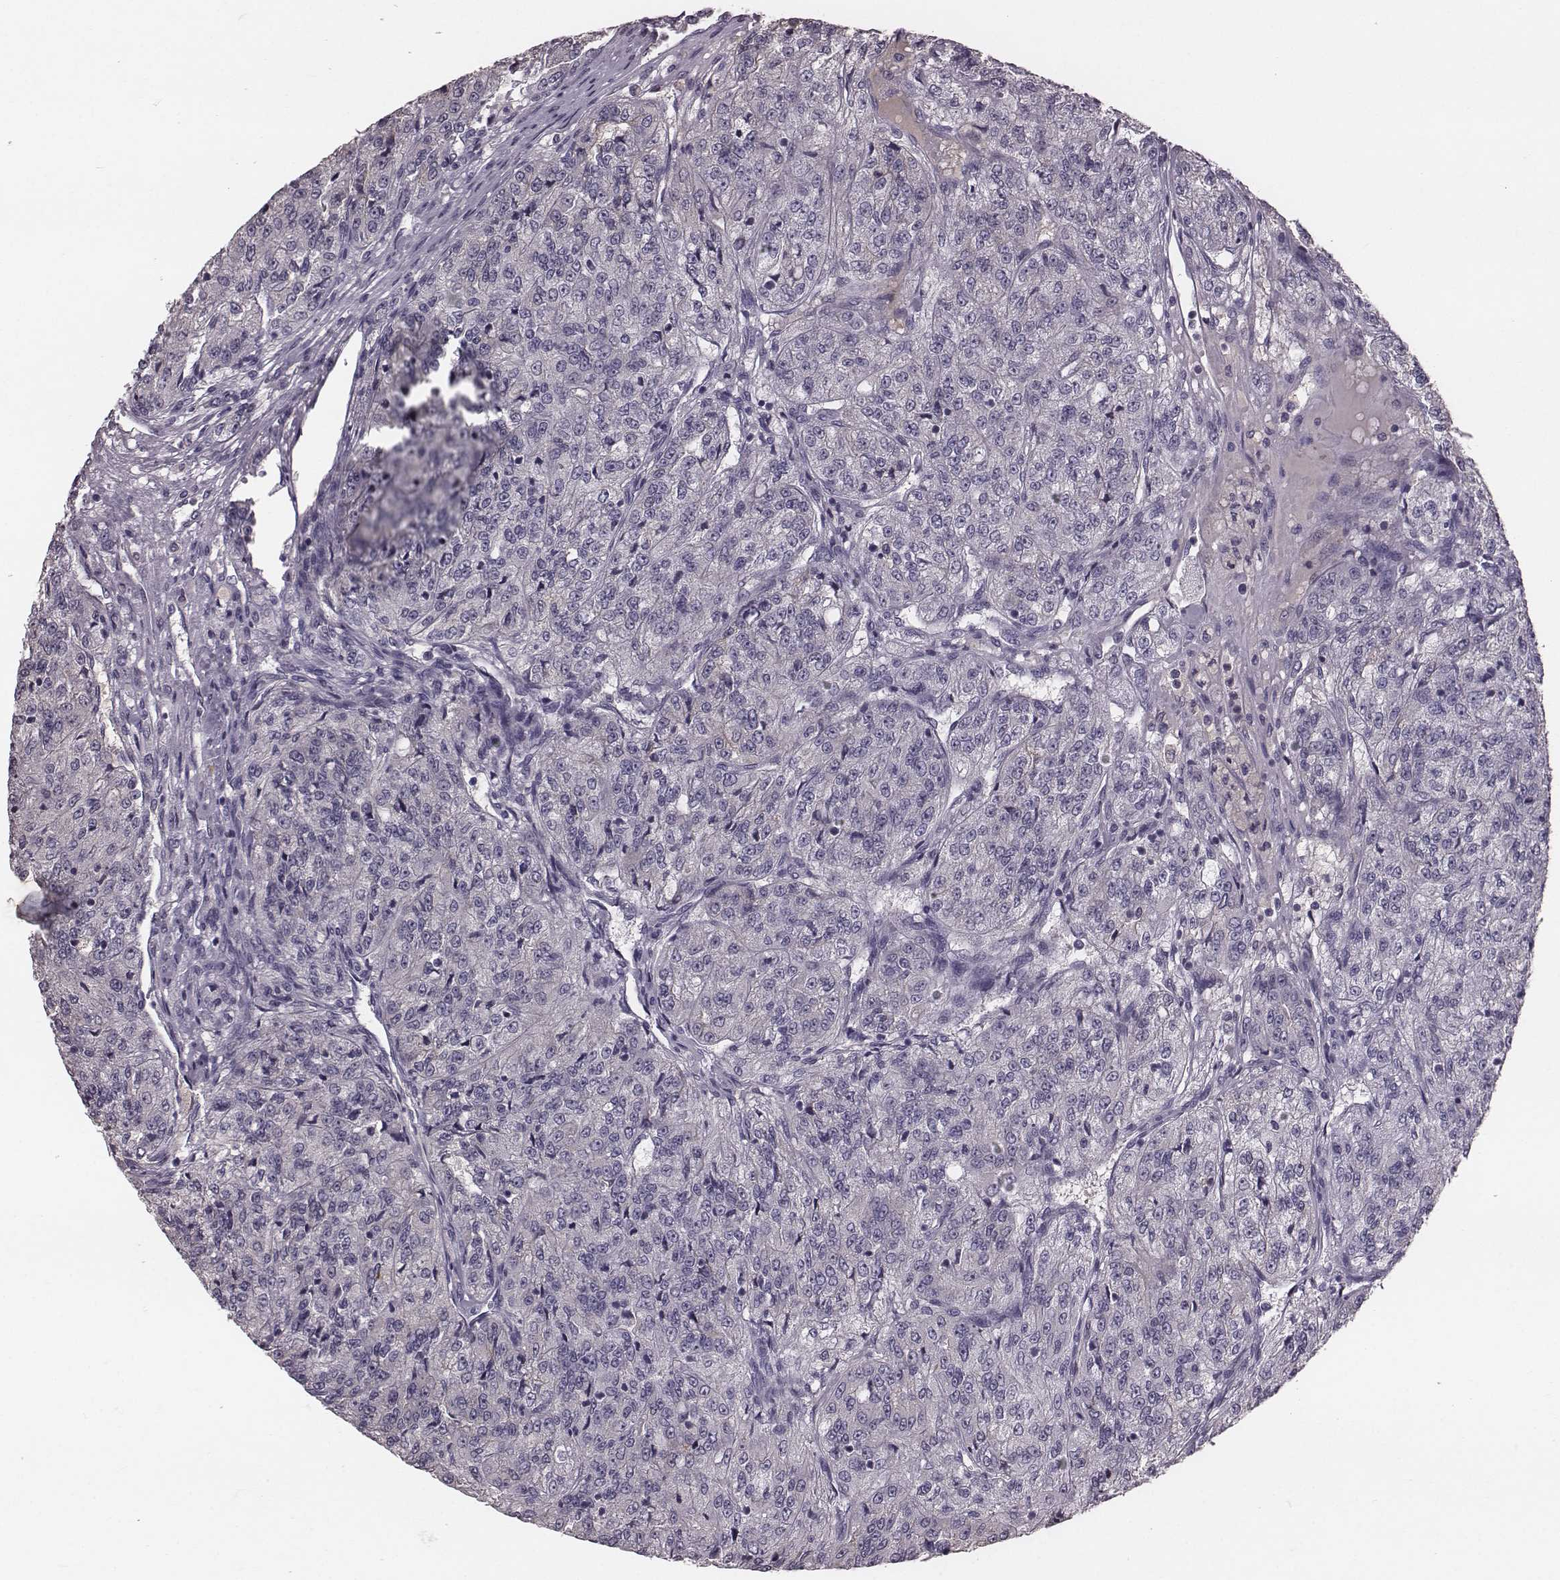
{"staining": {"intensity": "negative", "quantity": "none", "location": "none"}, "tissue": "renal cancer", "cell_type": "Tumor cells", "image_type": "cancer", "snomed": [{"axis": "morphology", "description": "Adenocarcinoma, NOS"}, {"axis": "topography", "description": "Kidney"}], "caption": "High magnification brightfield microscopy of renal adenocarcinoma stained with DAB (brown) and counterstained with hematoxylin (blue): tumor cells show no significant staining.", "gene": "SMIM24", "patient": {"sex": "female", "age": 63}}